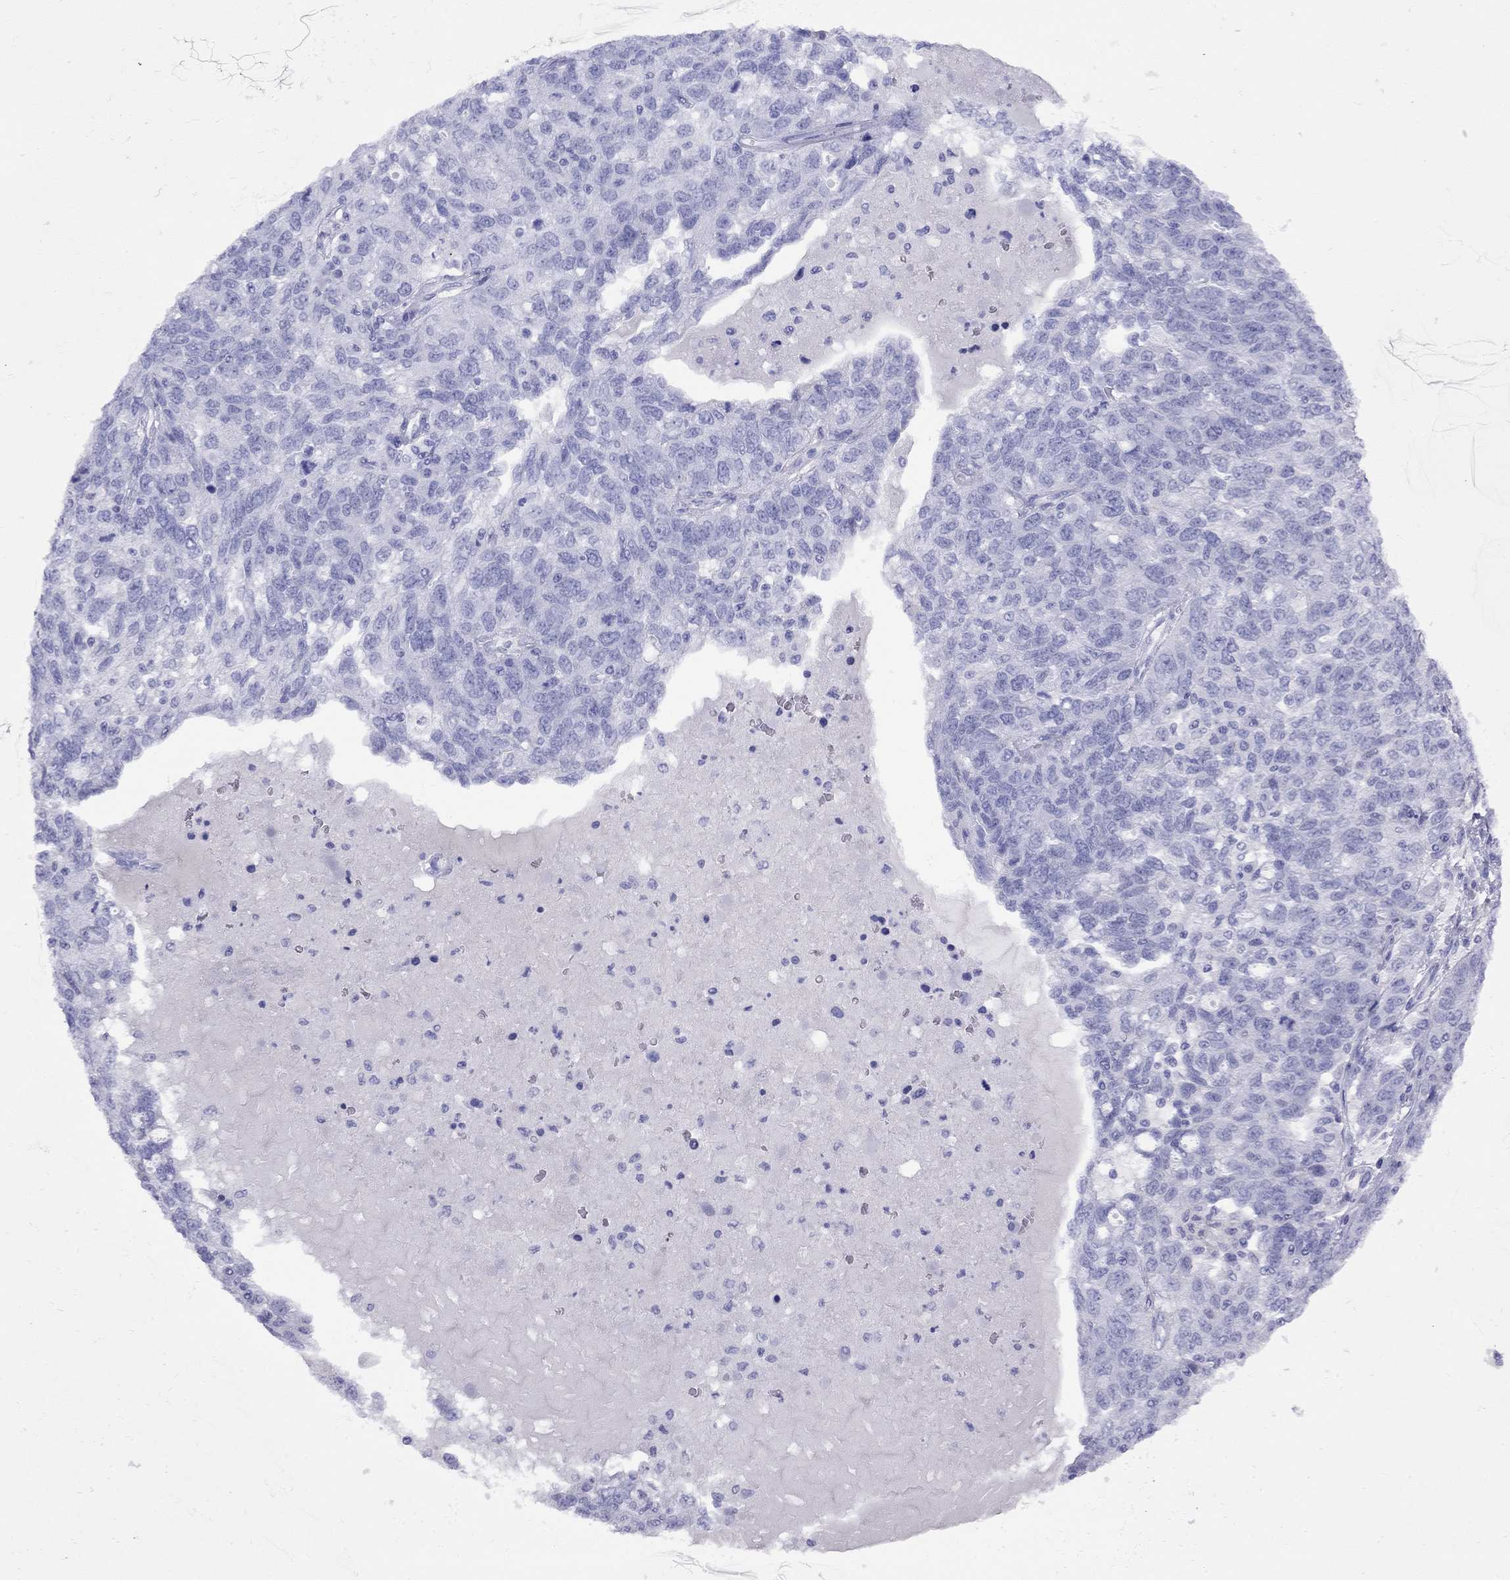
{"staining": {"intensity": "negative", "quantity": "none", "location": "none"}, "tissue": "ovarian cancer", "cell_type": "Tumor cells", "image_type": "cancer", "snomed": [{"axis": "morphology", "description": "Cystadenocarcinoma, serous, NOS"}, {"axis": "topography", "description": "Ovary"}], "caption": "High power microscopy histopathology image of an IHC image of serous cystadenocarcinoma (ovarian), revealing no significant expression in tumor cells.", "gene": "GRIA2", "patient": {"sex": "female", "age": 71}}